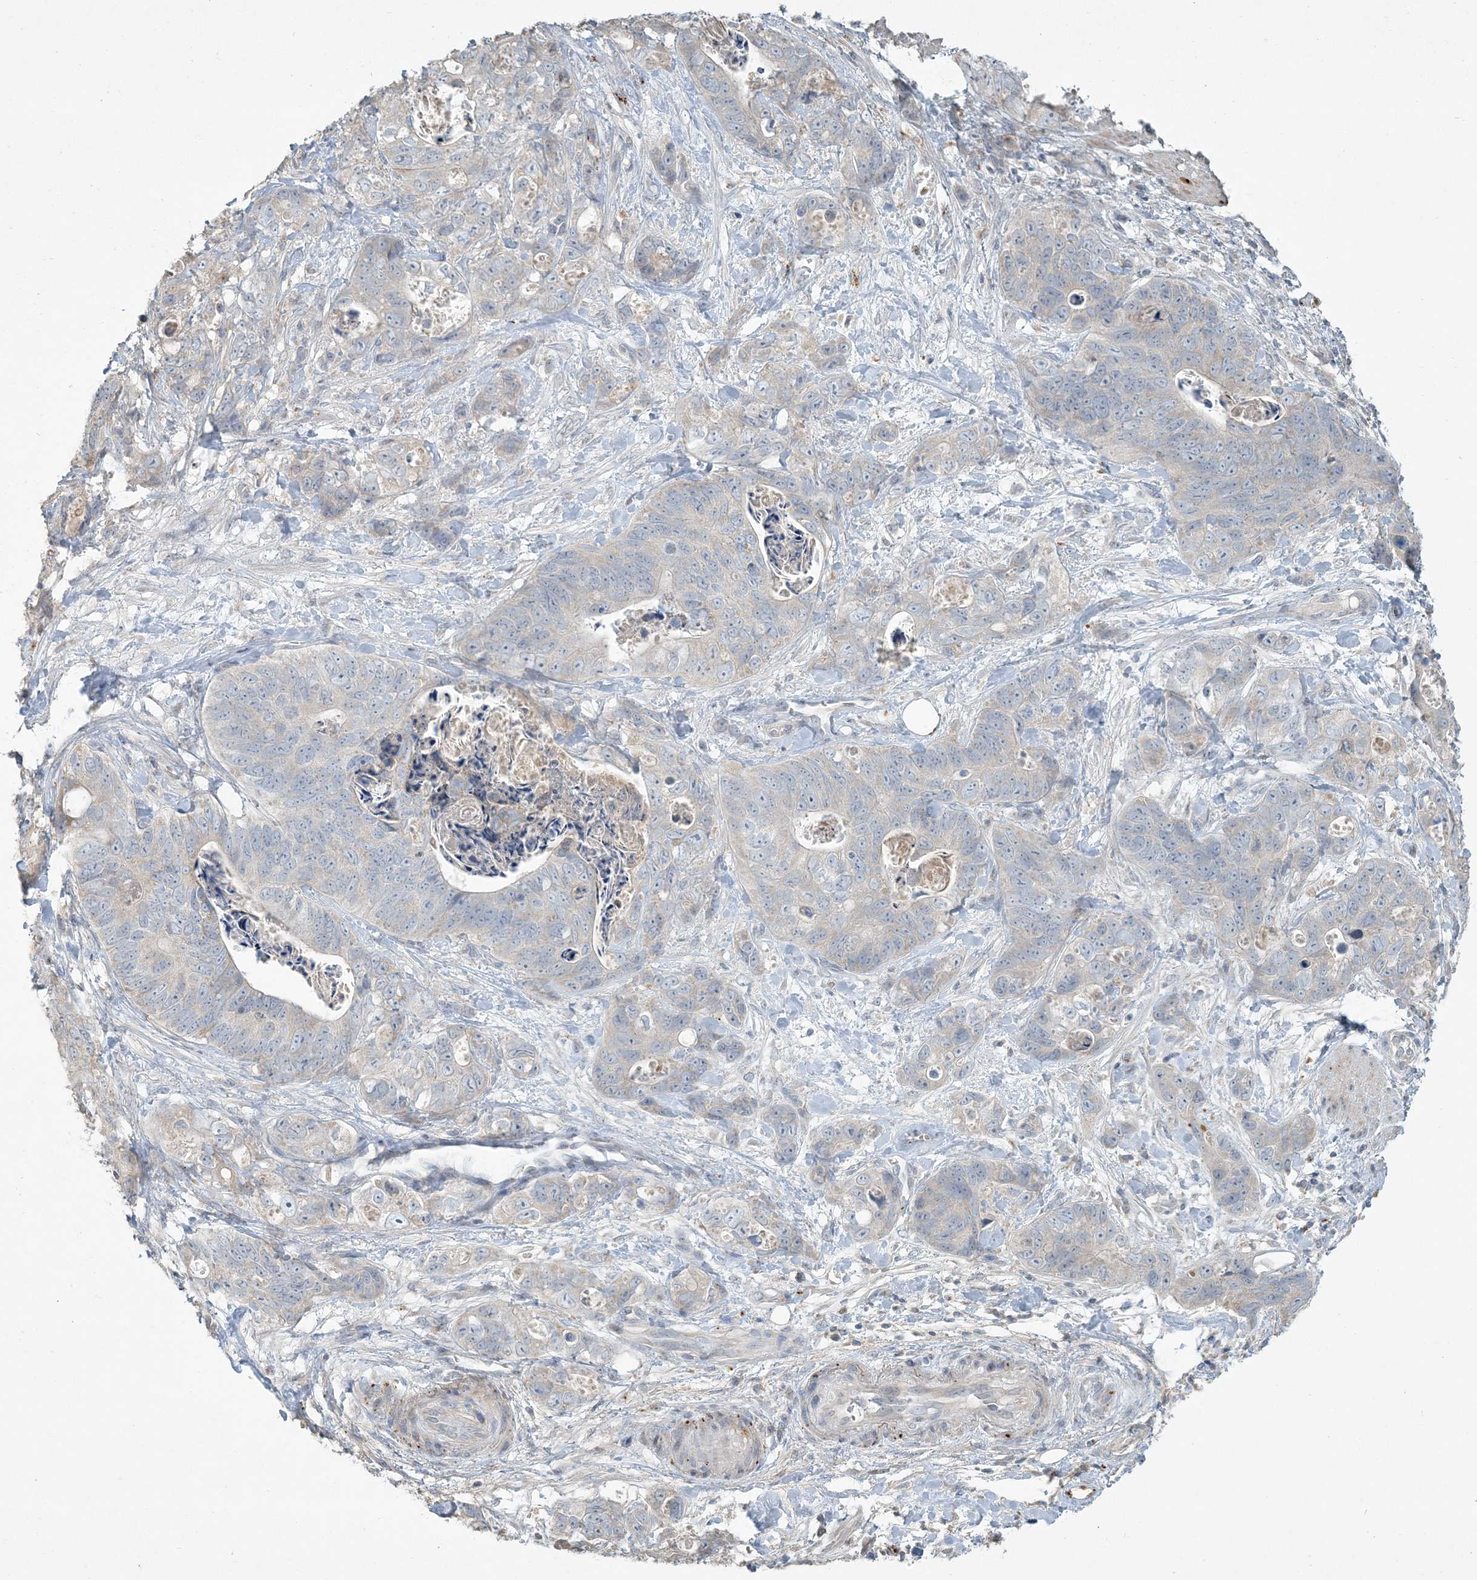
{"staining": {"intensity": "negative", "quantity": "none", "location": "none"}, "tissue": "stomach cancer", "cell_type": "Tumor cells", "image_type": "cancer", "snomed": [{"axis": "morphology", "description": "Normal tissue, NOS"}, {"axis": "morphology", "description": "Adenocarcinoma, NOS"}, {"axis": "topography", "description": "Stomach"}], "caption": "Tumor cells are negative for brown protein staining in stomach cancer.", "gene": "LTN1", "patient": {"sex": "female", "age": 89}}